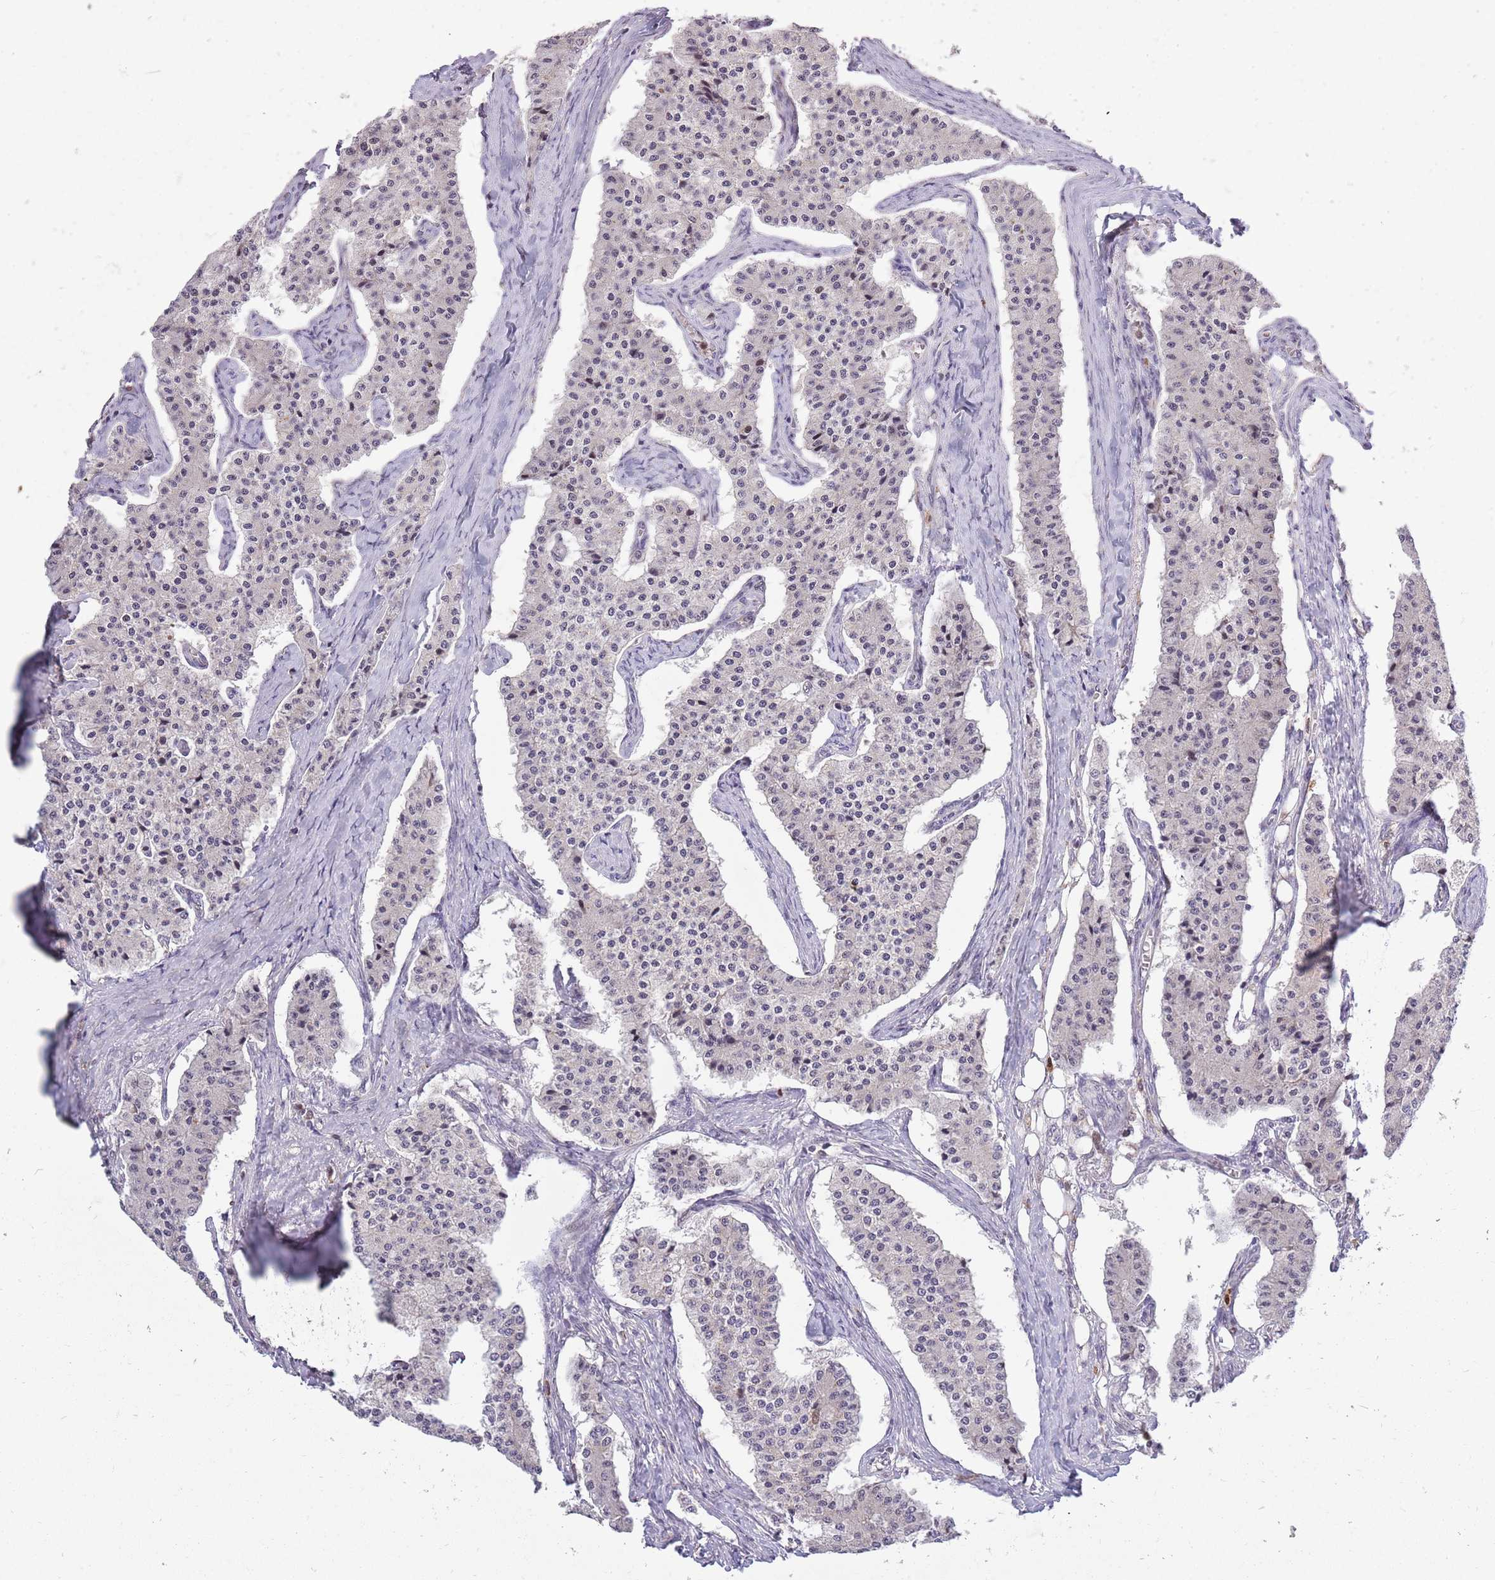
{"staining": {"intensity": "negative", "quantity": "none", "location": "none"}, "tissue": "carcinoid", "cell_type": "Tumor cells", "image_type": "cancer", "snomed": [{"axis": "morphology", "description": "Carcinoid, malignant, NOS"}, {"axis": "topography", "description": "Colon"}], "caption": "Carcinoid (malignant) was stained to show a protein in brown. There is no significant positivity in tumor cells.", "gene": "CCNJL", "patient": {"sex": "female", "age": 52}}